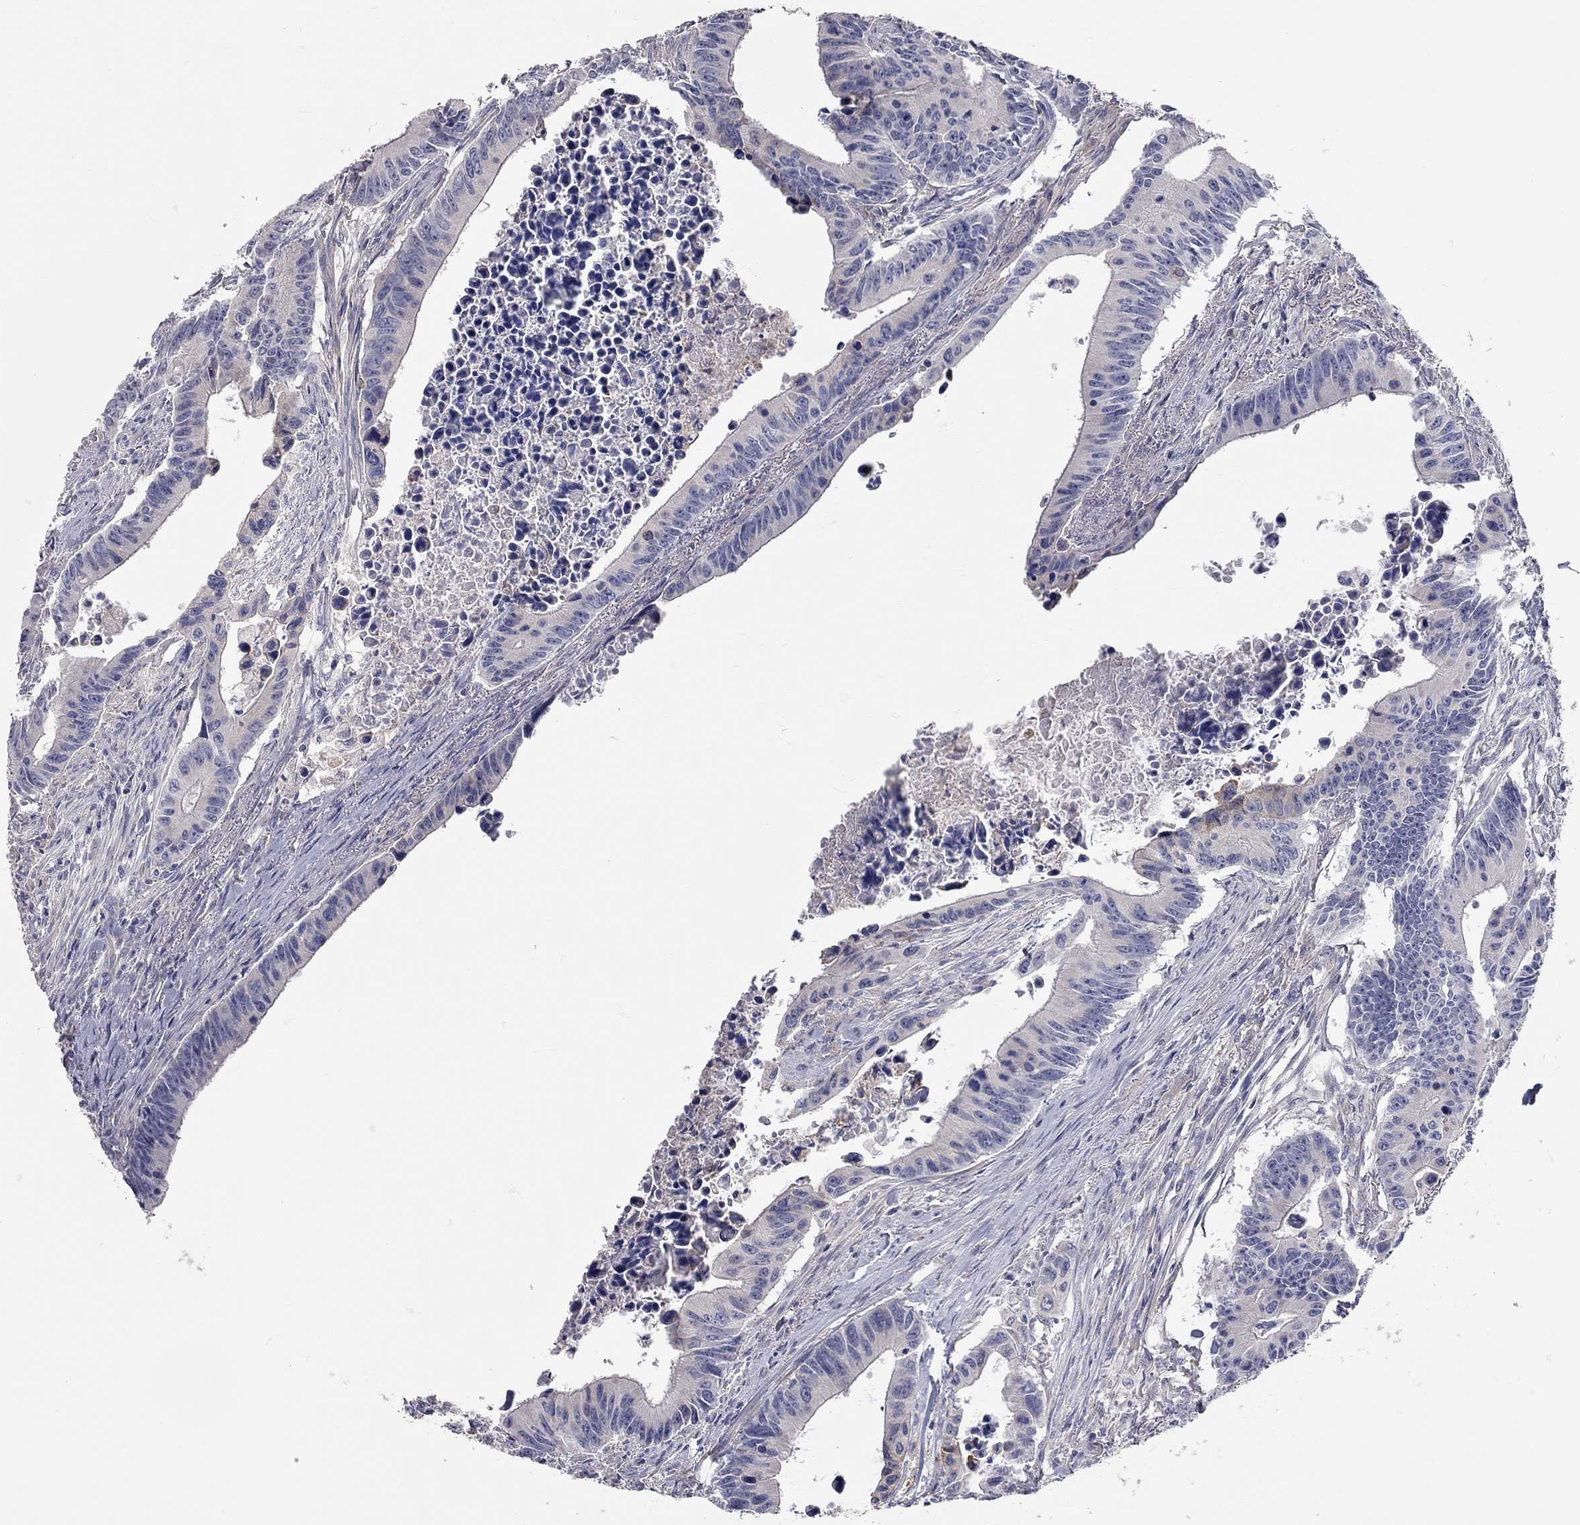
{"staining": {"intensity": "negative", "quantity": "none", "location": "none"}, "tissue": "colorectal cancer", "cell_type": "Tumor cells", "image_type": "cancer", "snomed": [{"axis": "morphology", "description": "Adenocarcinoma, NOS"}, {"axis": "topography", "description": "Colon"}], "caption": "Colorectal cancer was stained to show a protein in brown. There is no significant expression in tumor cells. (Stains: DAB immunohistochemistry with hematoxylin counter stain, Microscopy: brightfield microscopy at high magnification).", "gene": "XAGE2", "patient": {"sex": "female", "age": 87}}